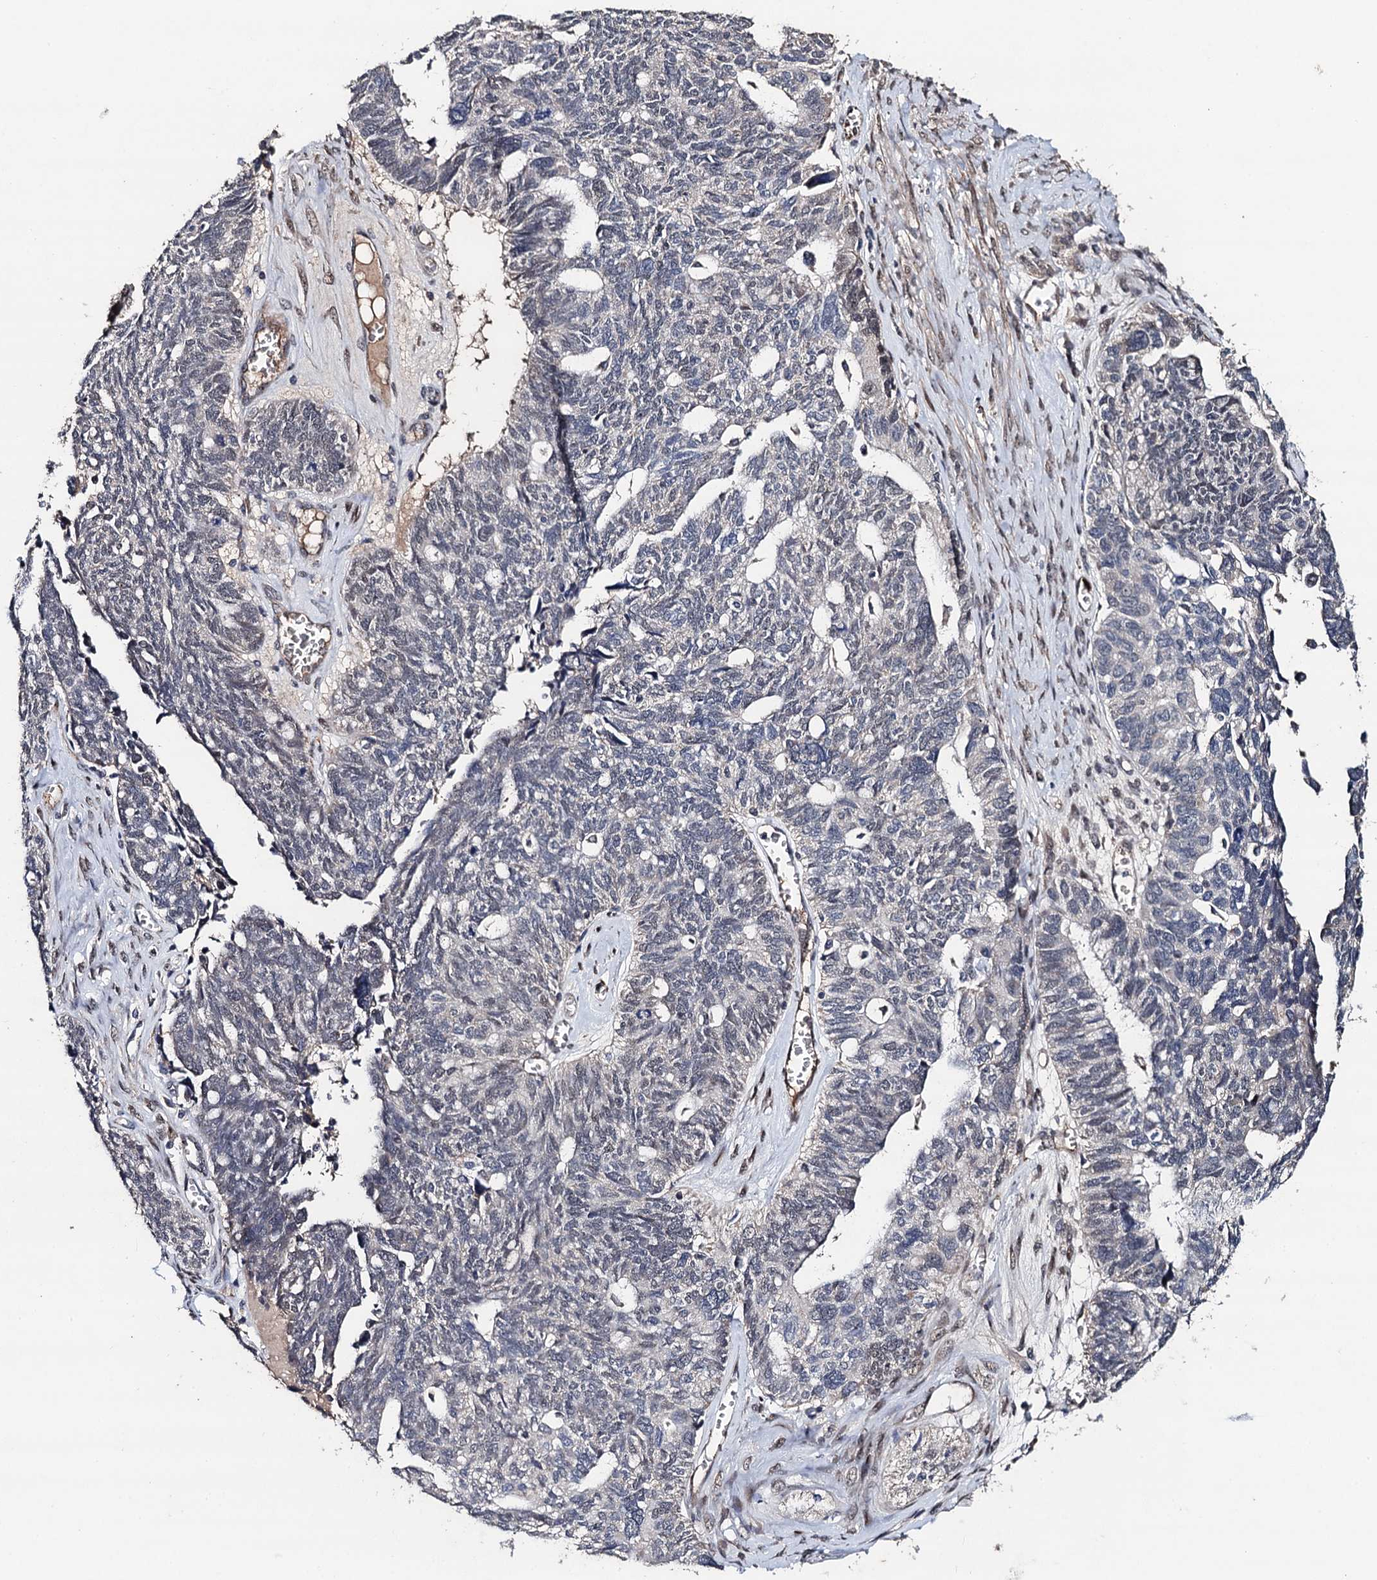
{"staining": {"intensity": "negative", "quantity": "none", "location": "none"}, "tissue": "ovarian cancer", "cell_type": "Tumor cells", "image_type": "cancer", "snomed": [{"axis": "morphology", "description": "Cystadenocarcinoma, serous, NOS"}, {"axis": "topography", "description": "Ovary"}], "caption": "This image is of ovarian serous cystadenocarcinoma stained with immunohistochemistry to label a protein in brown with the nuclei are counter-stained blue. There is no staining in tumor cells.", "gene": "PPTC7", "patient": {"sex": "female", "age": 79}}